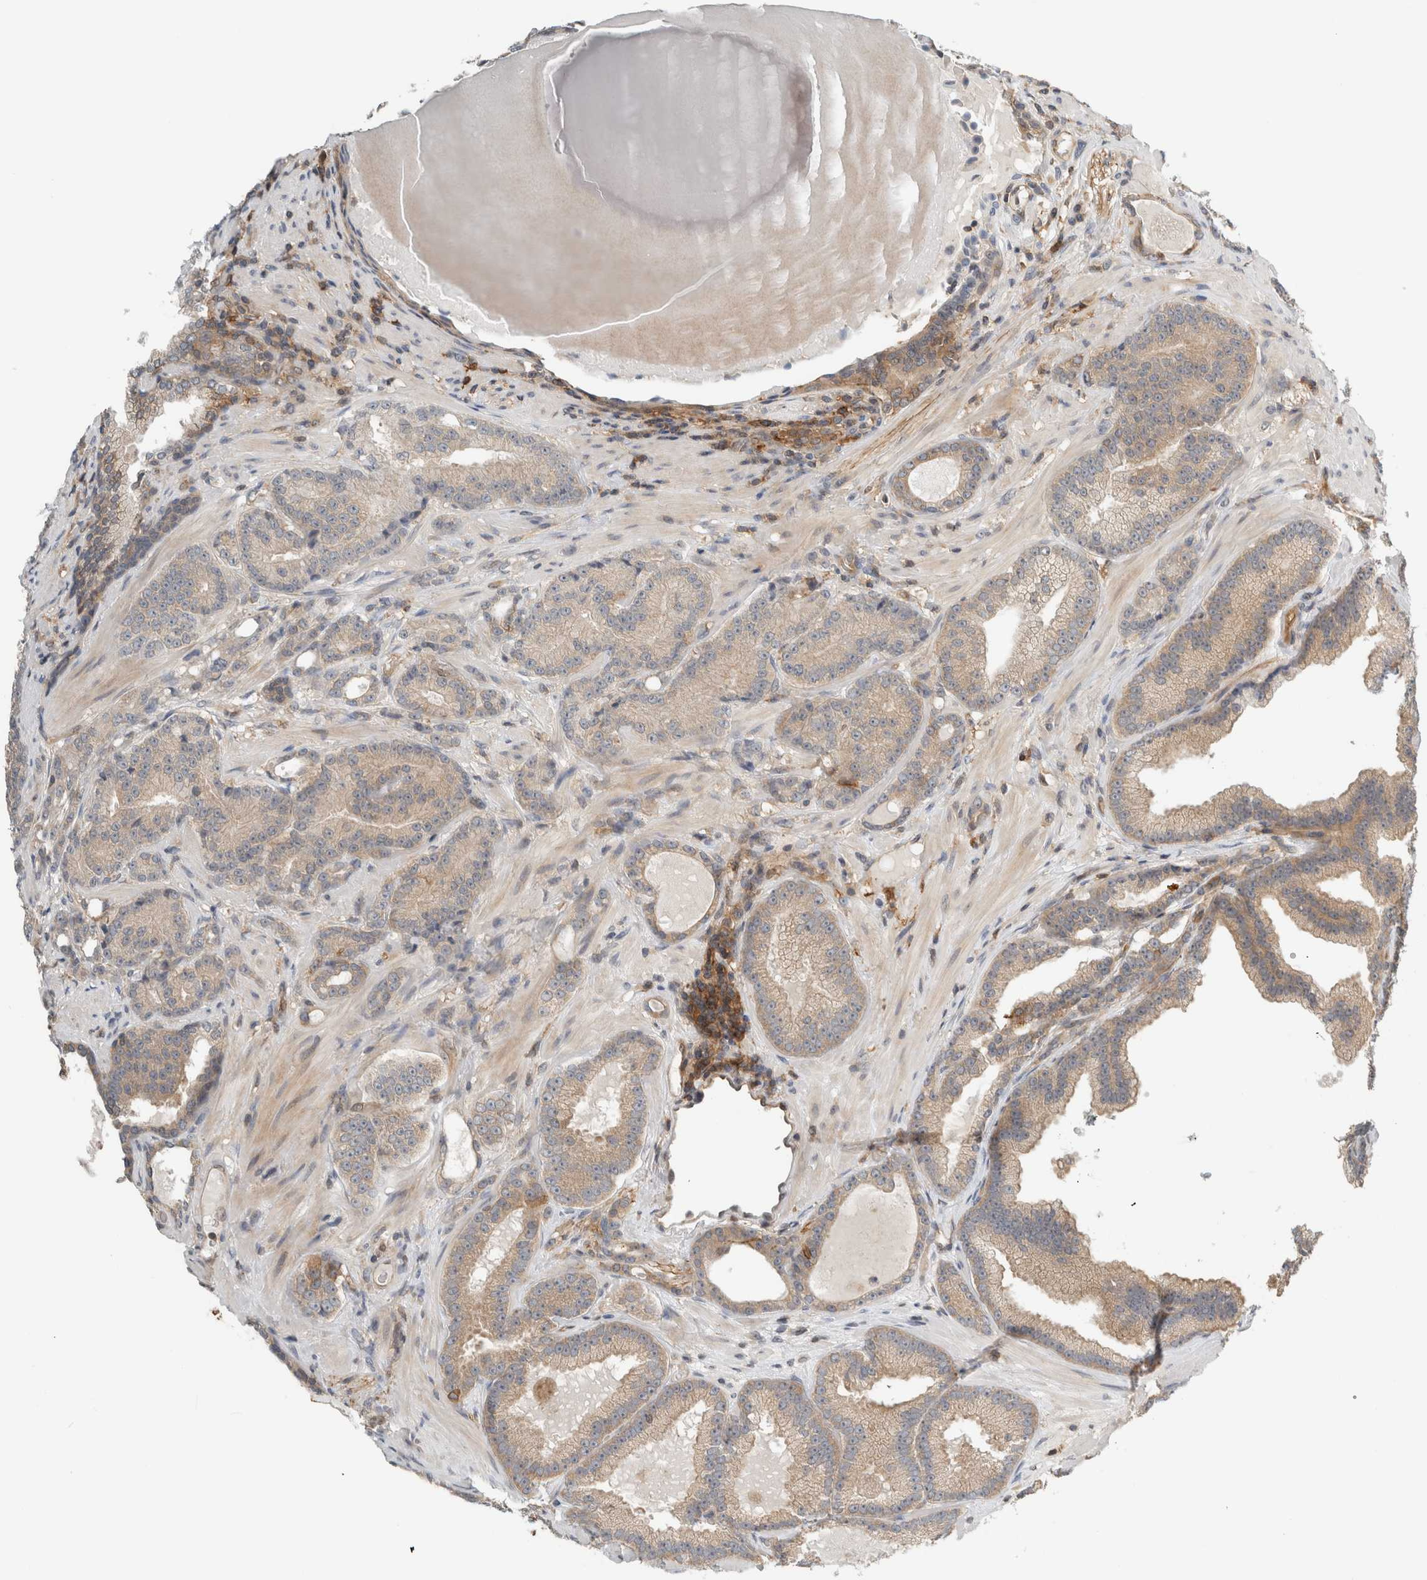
{"staining": {"intensity": "weak", "quantity": "25%-75%", "location": "cytoplasmic/membranous"}, "tissue": "prostate cancer", "cell_type": "Tumor cells", "image_type": "cancer", "snomed": [{"axis": "morphology", "description": "Adenocarcinoma, High grade"}, {"axis": "topography", "description": "Prostate"}], "caption": "This photomicrograph reveals immunohistochemistry staining of prostate cancer (adenocarcinoma (high-grade)), with low weak cytoplasmic/membranous staining in approximately 25%-75% of tumor cells.", "gene": "PFDN4", "patient": {"sex": "male", "age": 61}}